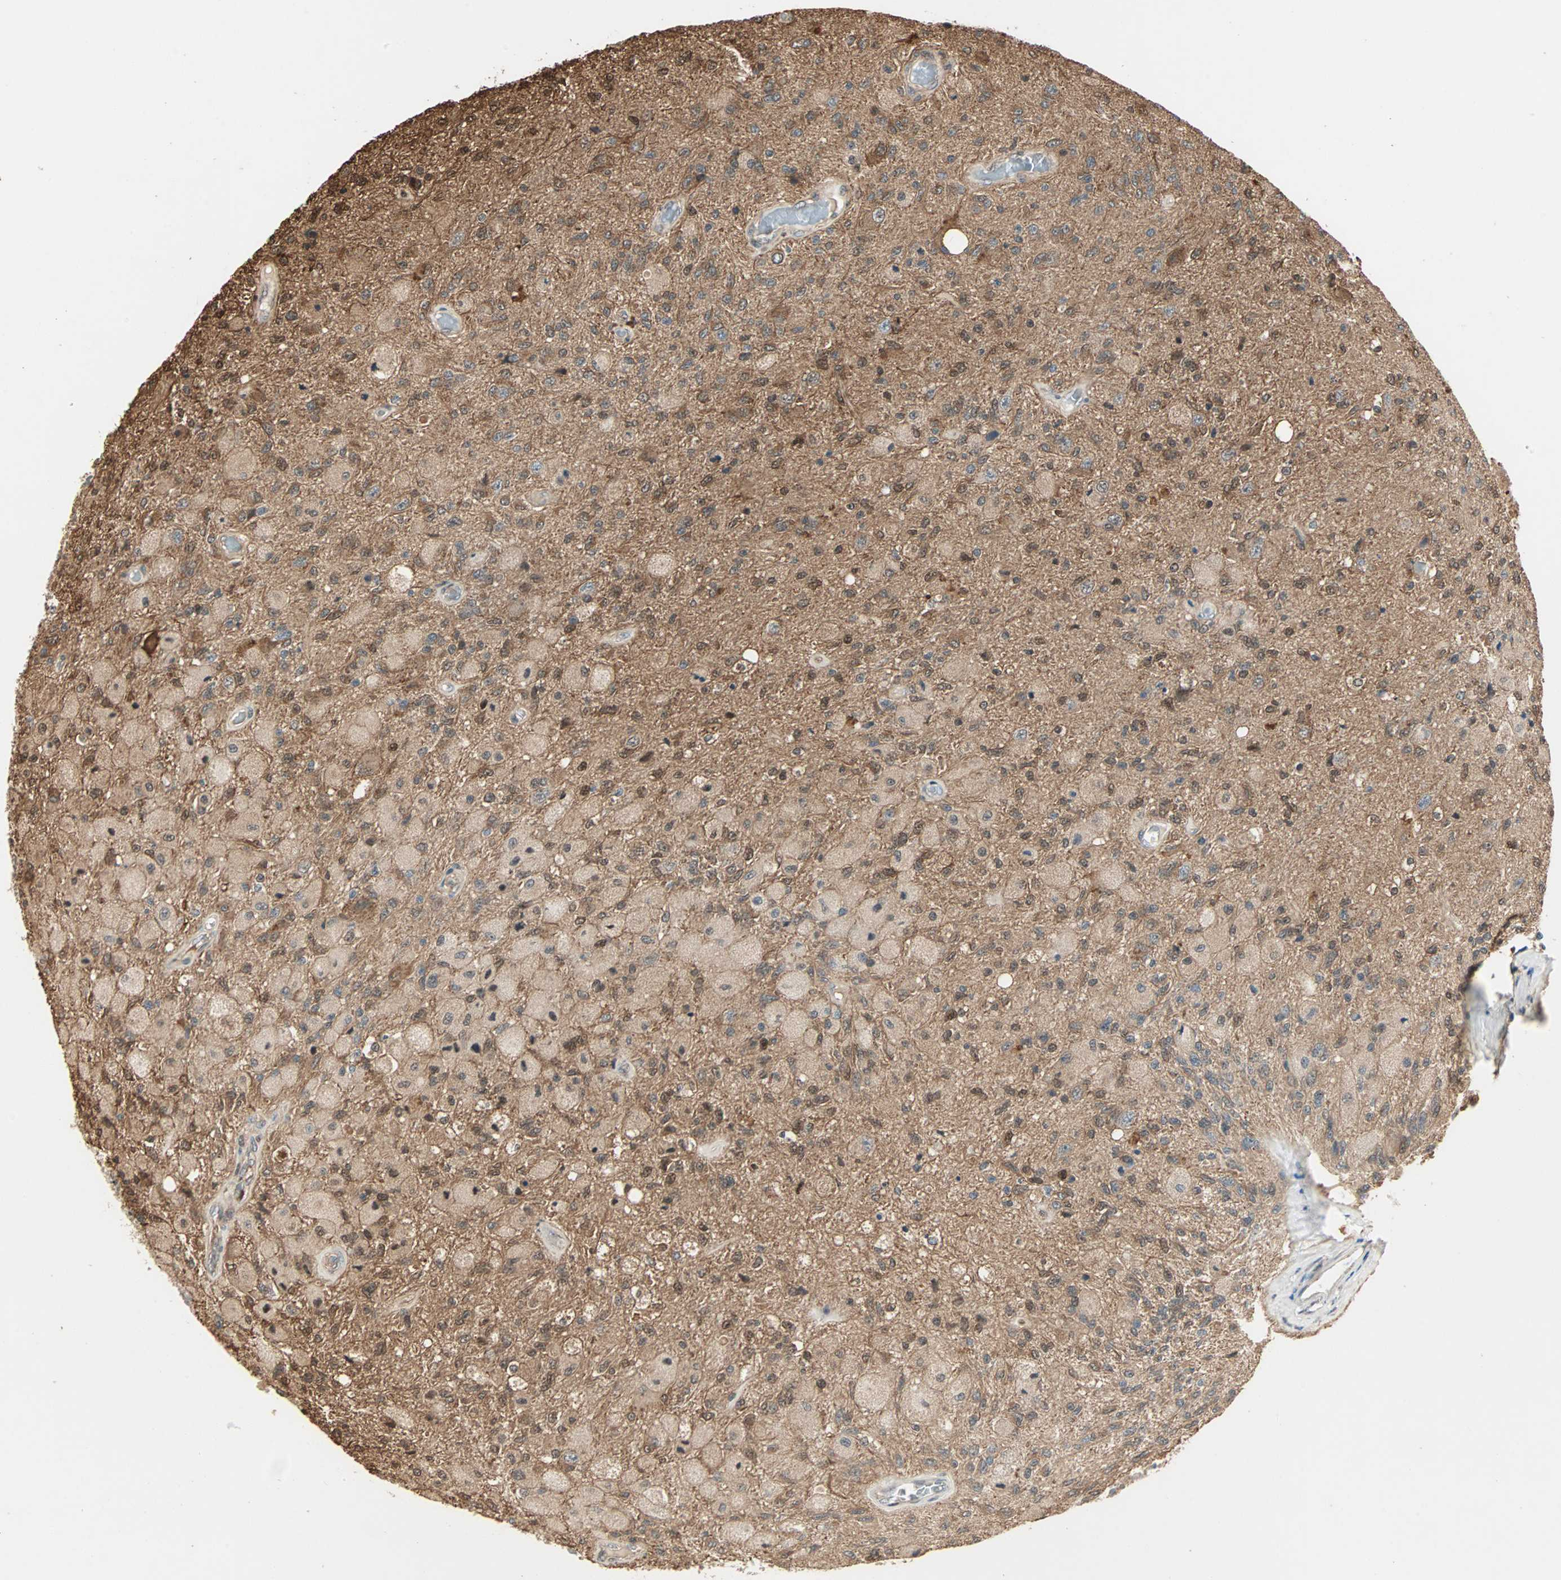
{"staining": {"intensity": "moderate", "quantity": ">75%", "location": "cytoplasmic/membranous,nuclear"}, "tissue": "glioma", "cell_type": "Tumor cells", "image_type": "cancer", "snomed": [{"axis": "morphology", "description": "Normal tissue, NOS"}, {"axis": "morphology", "description": "Glioma, malignant, High grade"}, {"axis": "topography", "description": "Cerebral cortex"}], "caption": "Immunohistochemical staining of high-grade glioma (malignant) shows medium levels of moderate cytoplasmic/membranous and nuclear expression in approximately >75% of tumor cells.", "gene": "DRG2", "patient": {"sex": "male", "age": 77}}